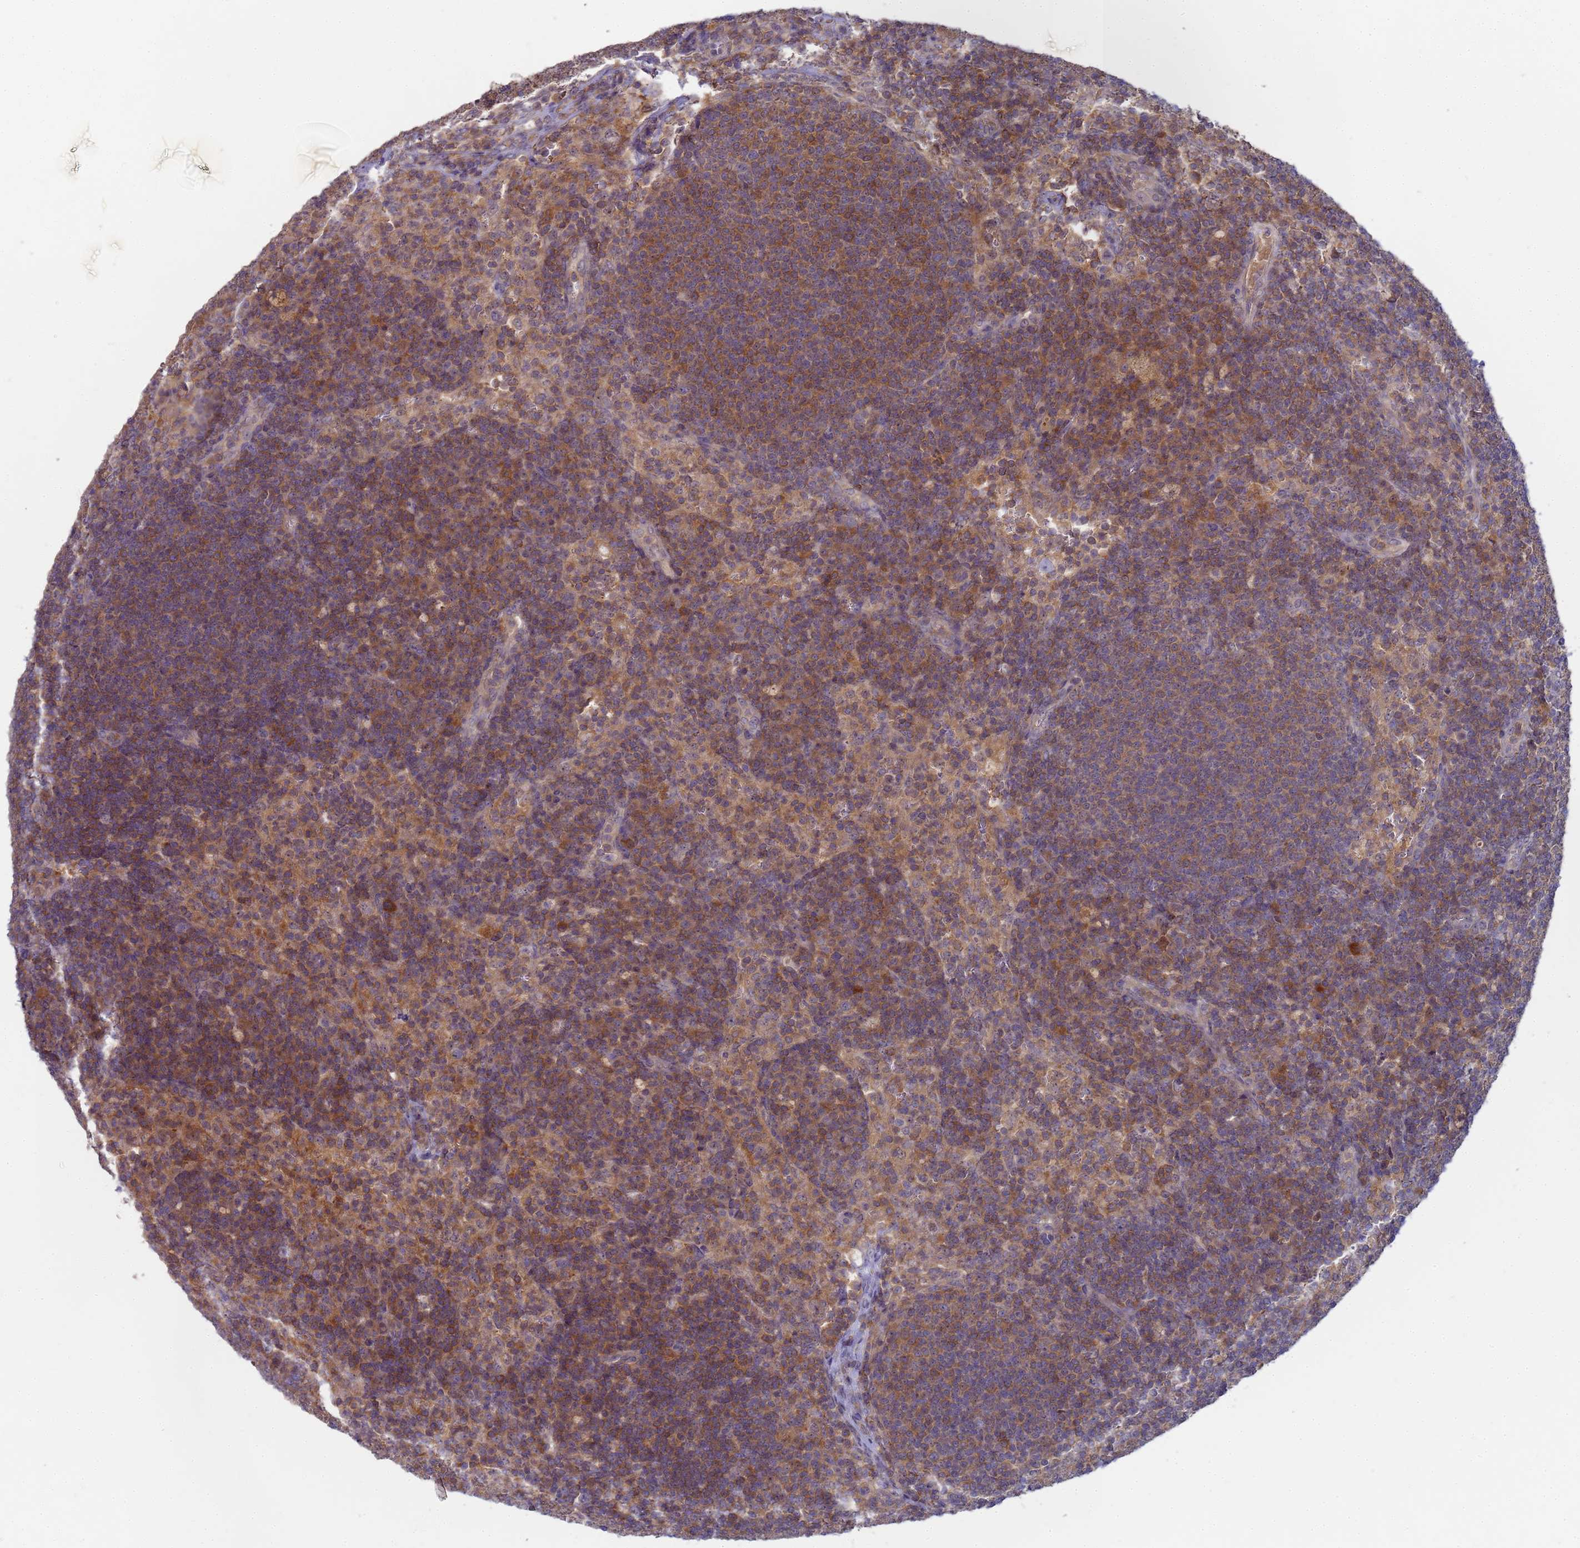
{"staining": {"intensity": "weak", "quantity": "25%-75%", "location": "cytoplasmic/membranous"}, "tissue": "lymph node", "cell_type": "Germinal center cells", "image_type": "normal", "snomed": [{"axis": "morphology", "description": "Normal tissue, NOS"}, {"axis": "topography", "description": "Lymph node"}], "caption": "DAB immunohistochemical staining of unremarkable human lymph node exhibits weak cytoplasmic/membranous protein positivity in approximately 25%-75% of germinal center cells.", "gene": "SHARPIN", "patient": {"sex": "female", "age": 70}}